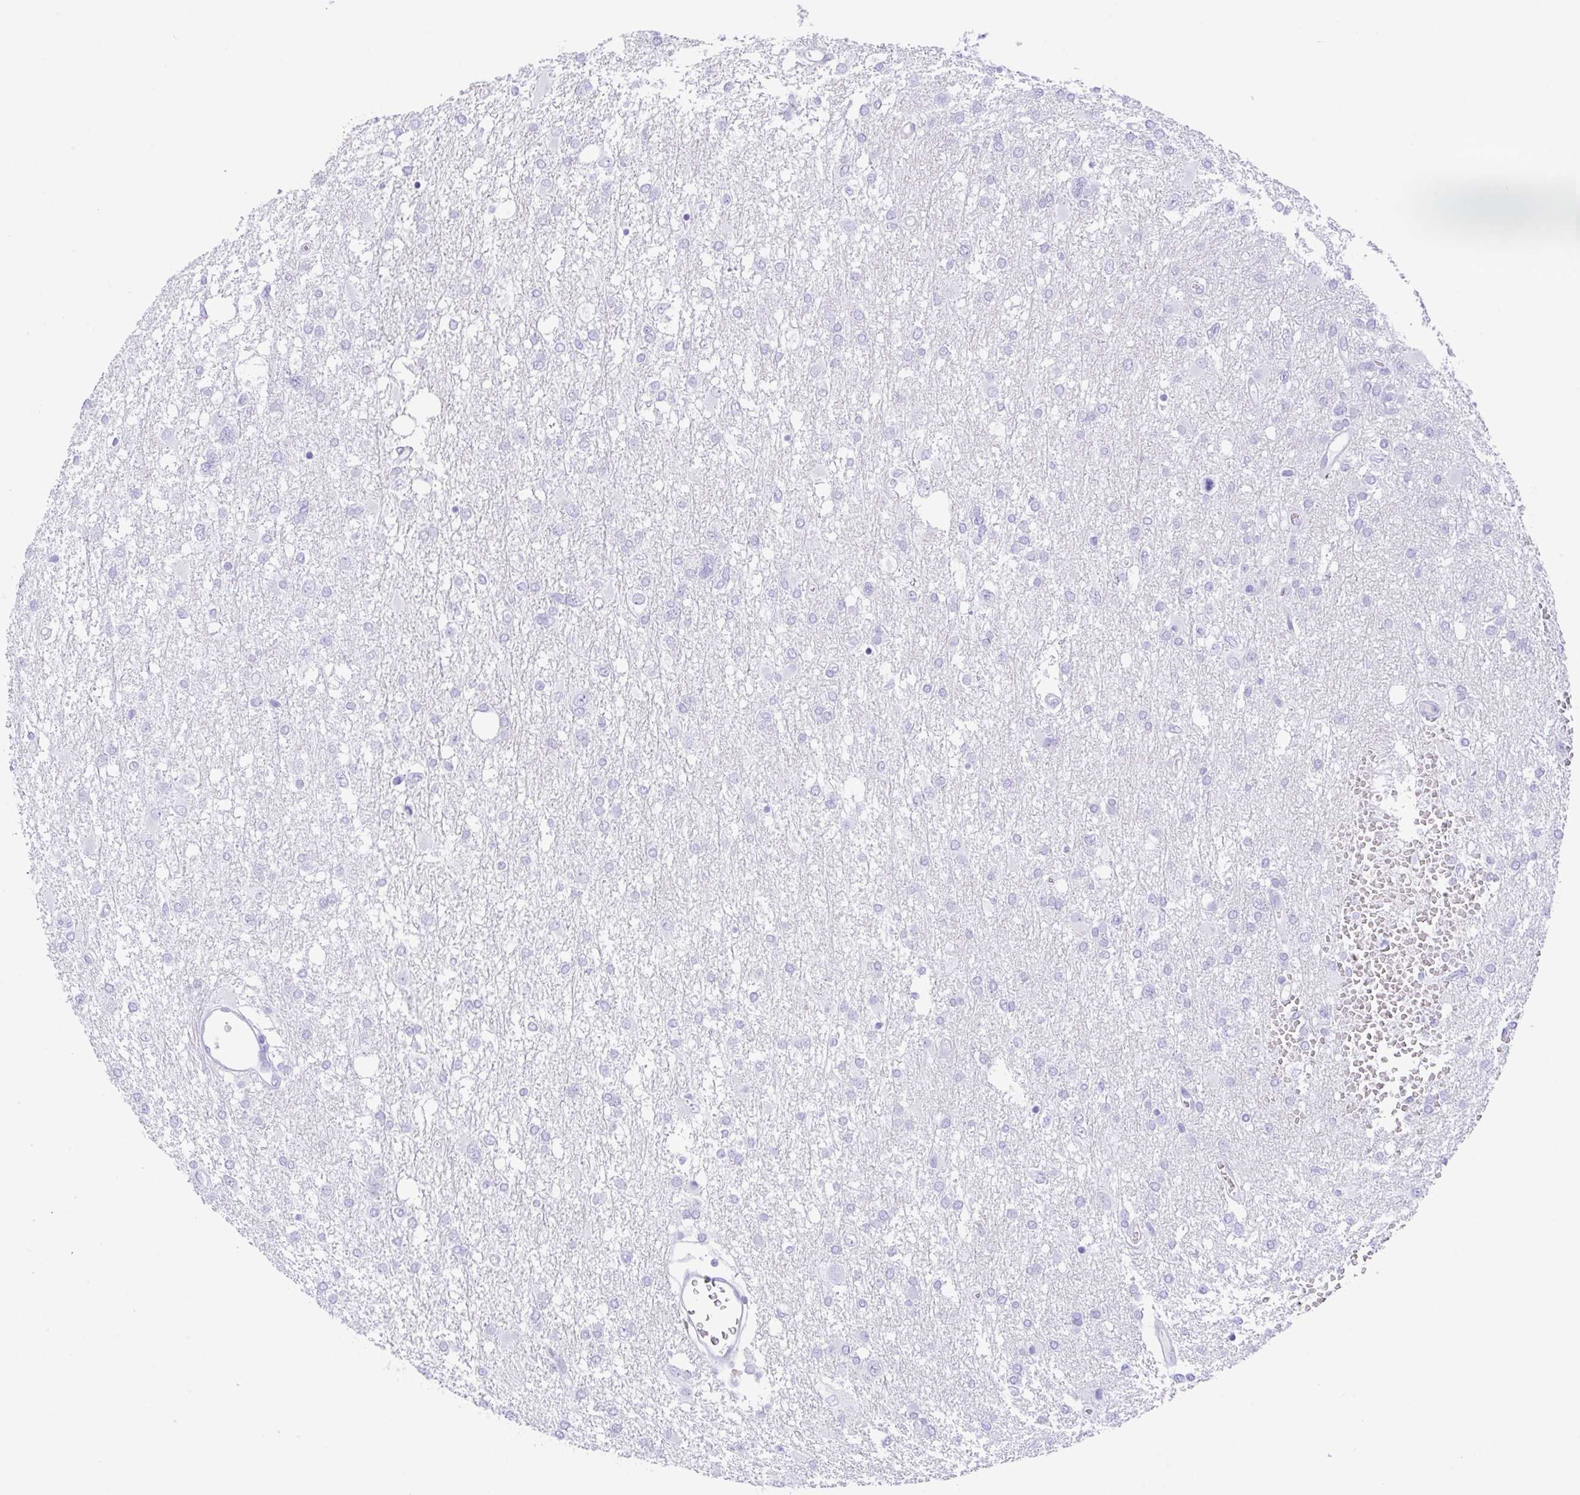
{"staining": {"intensity": "negative", "quantity": "none", "location": "none"}, "tissue": "glioma", "cell_type": "Tumor cells", "image_type": "cancer", "snomed": [{"axis": "morphology", "description": "Glioma, malignant, High grade"}, {"axis": "topography", "description": "Brain"}], "caption": "A photomicrograph of human glioma is negative for staining in tumor cells. (DAB IHC with hematoxylin counter stain).", "gene": "CPA1", "patient": {"sex": "male", "age": 61}}